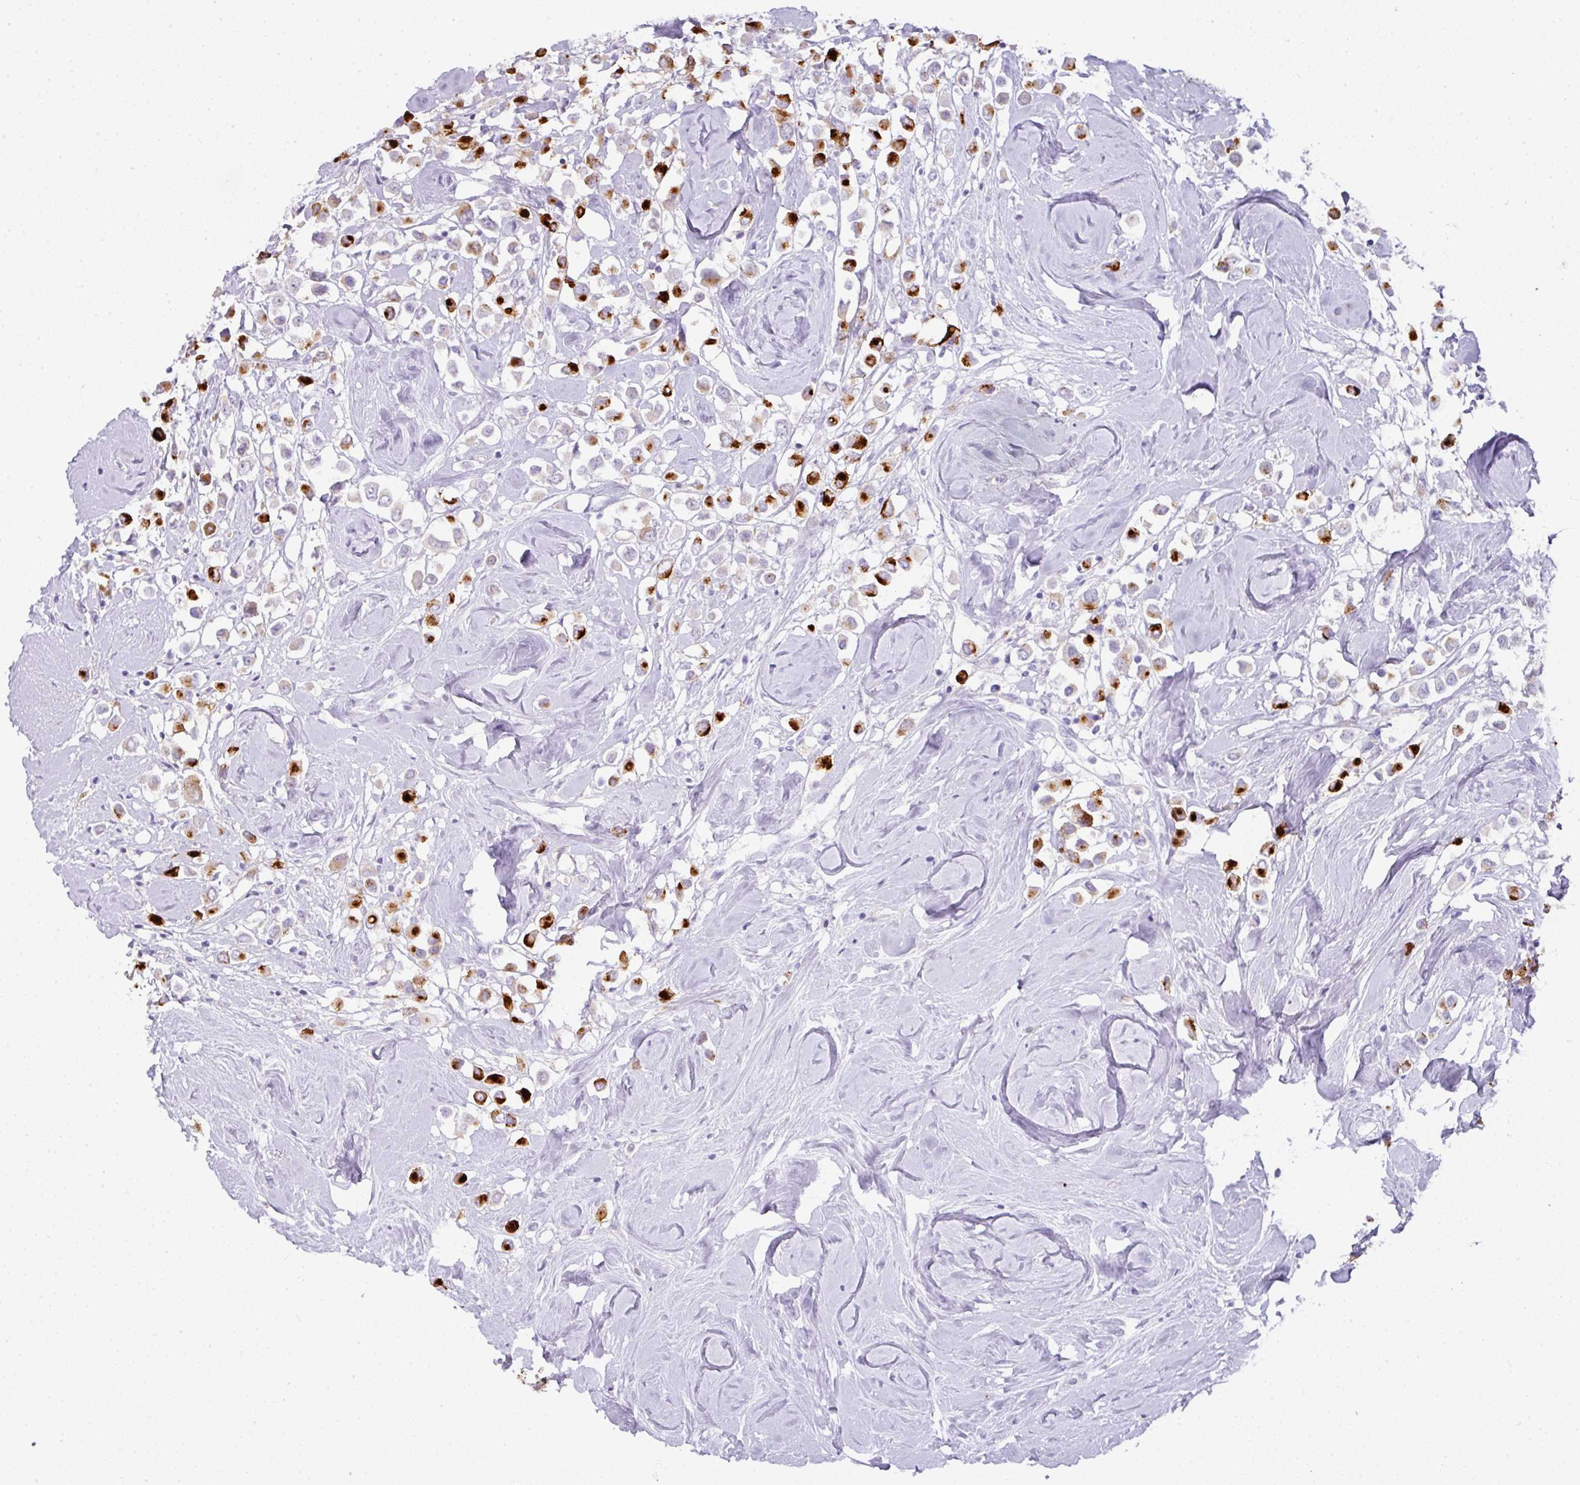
{"staining": {"intensity": "strong", "quantity": "25%-75%", "location": "cytoplasmic/membranous"}, "tissue": "breast cancer", "cell_type": "Tumor cells", "image_type": "cancer", "snomed": [{"axis": "morphology", "description": "Duct carcinoma"}, {"axis": "topography", "description": "Breast"}], "caption": "Breast cancer (intraductal carcinoma) was stained to show a protein in brown. There is high levels of strong cytoplasmic/membranous positivity in approximately 25%-75% of tumor cells. The protein is stained brown, and the nuclei are stained in blue (DAB (3,3'-diaminobenzidine) IHC with brightfield microscopy, high magnification).", "gene": "FGF17", "patient": {"sex": "female", "age": 61}}